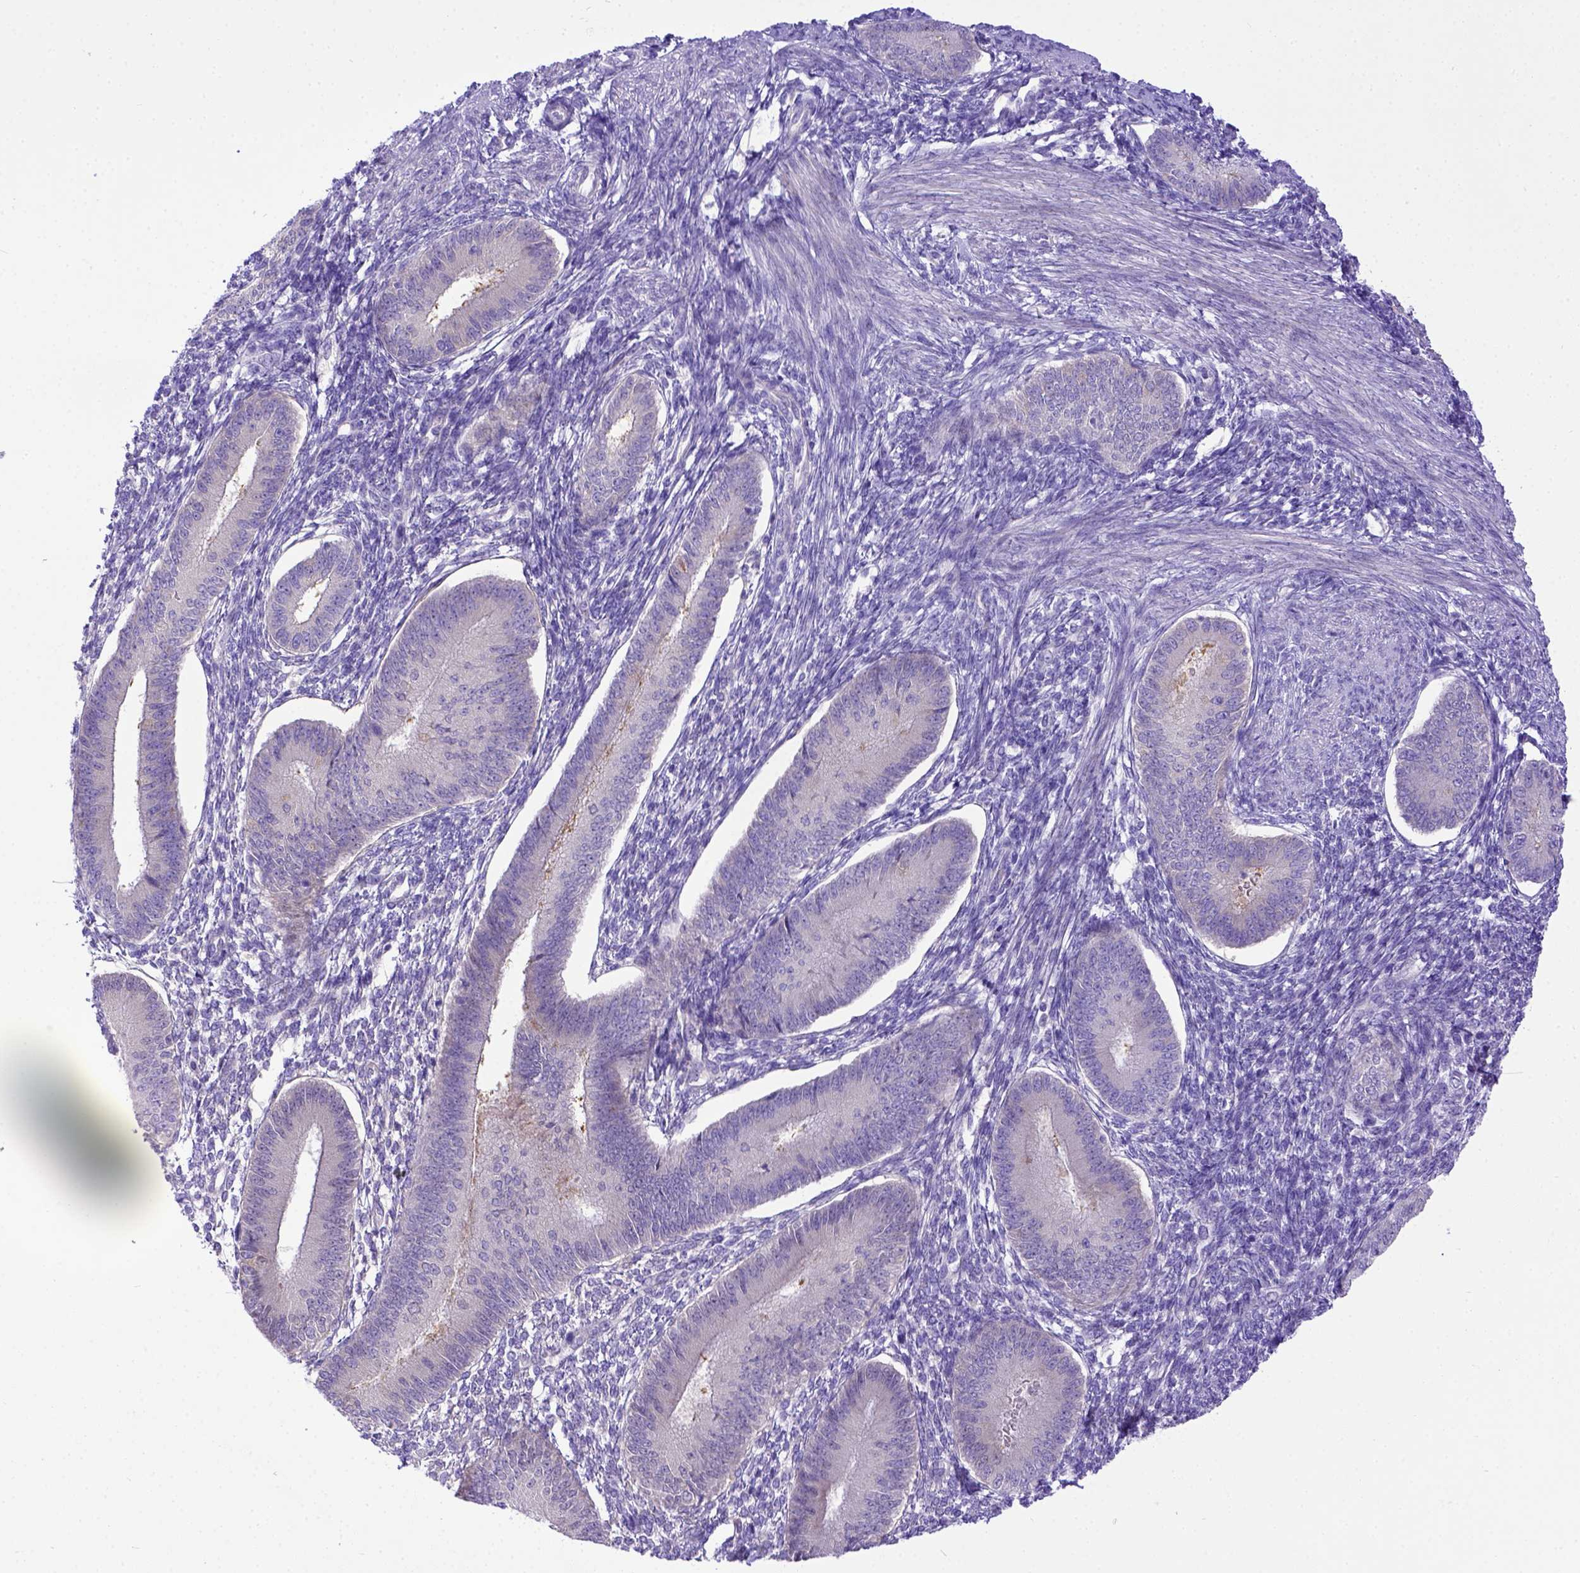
{"staining": {"intensity": "negative", "quantity": "none", "location": "none"}, "tissue": "endometrium", "cell_type": "Cells in endometrial stroma", "image_type": "normal", "snomed": [{"axis": "morphology", "description": "Normal tissue, NOS"}, {"axis": "topography", "description": "Endometrium"}], "caption": "IHC photomicrograph of normal endometrium: endometrium stained with DAB shows no significant protein staining in cells in endometrial stroma.", "gene": "CFAP300", "patient": {"sex": "female", "age": 39}}